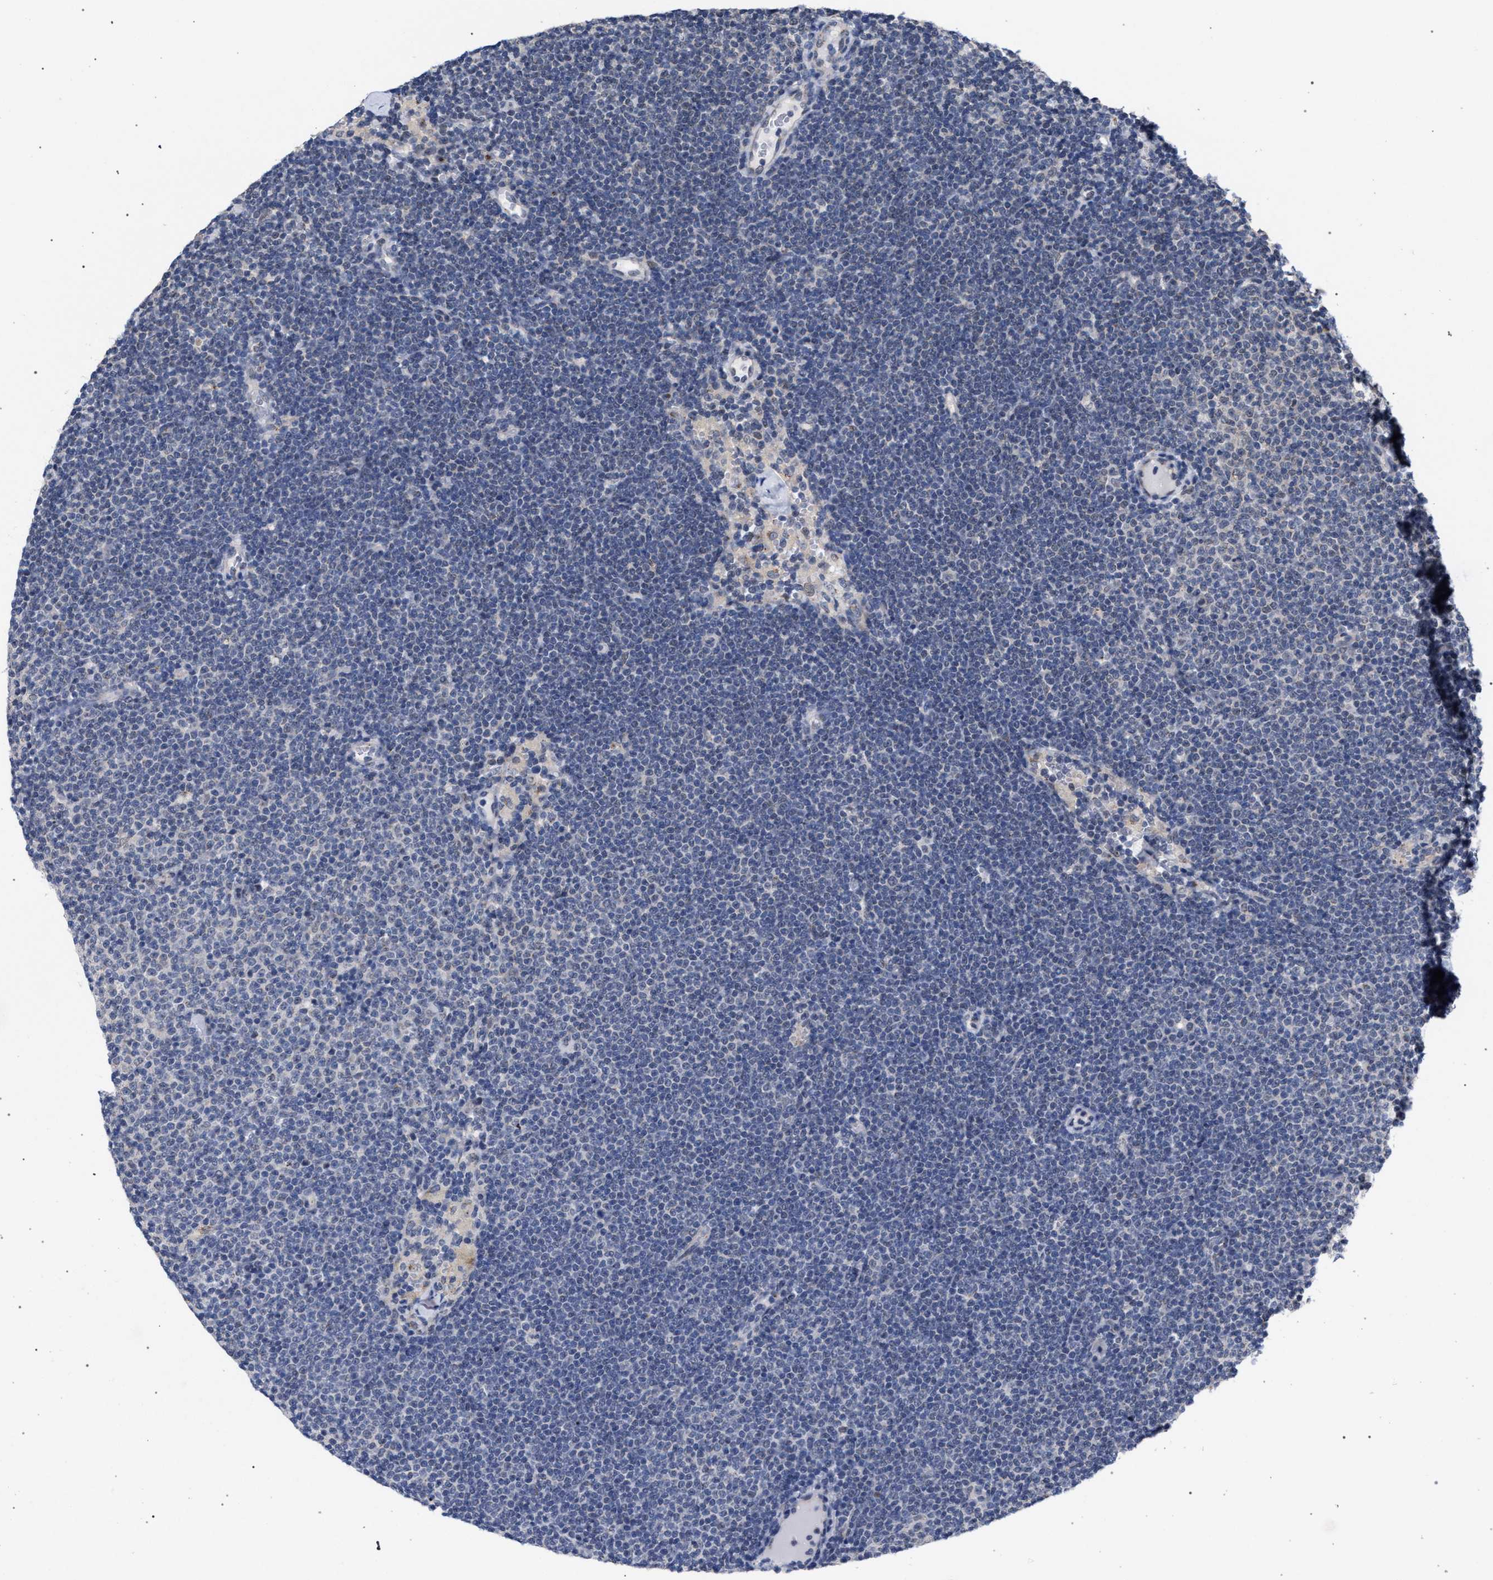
{"staining": {"intensity": "negative", "quantity": "none", "location": "none"}, "tissue": "lymphoma", "cell_type": "Tumor cells", "image_type": "cancer", "snomed": [{"axis": "morphology", "description": "Malignant lymphoma, non-Hodgkin's type, Low grade"}, {"axis": "topography", "description": "Lymph node"}], "caption": "Immunohistochemistry of low-grade malignant lymphoma, non-Hodgkin's type demonstrates no positivity in tumor cells.", "gene": "GOLGA2", "patient": {"sex": "female", "age": 53}}